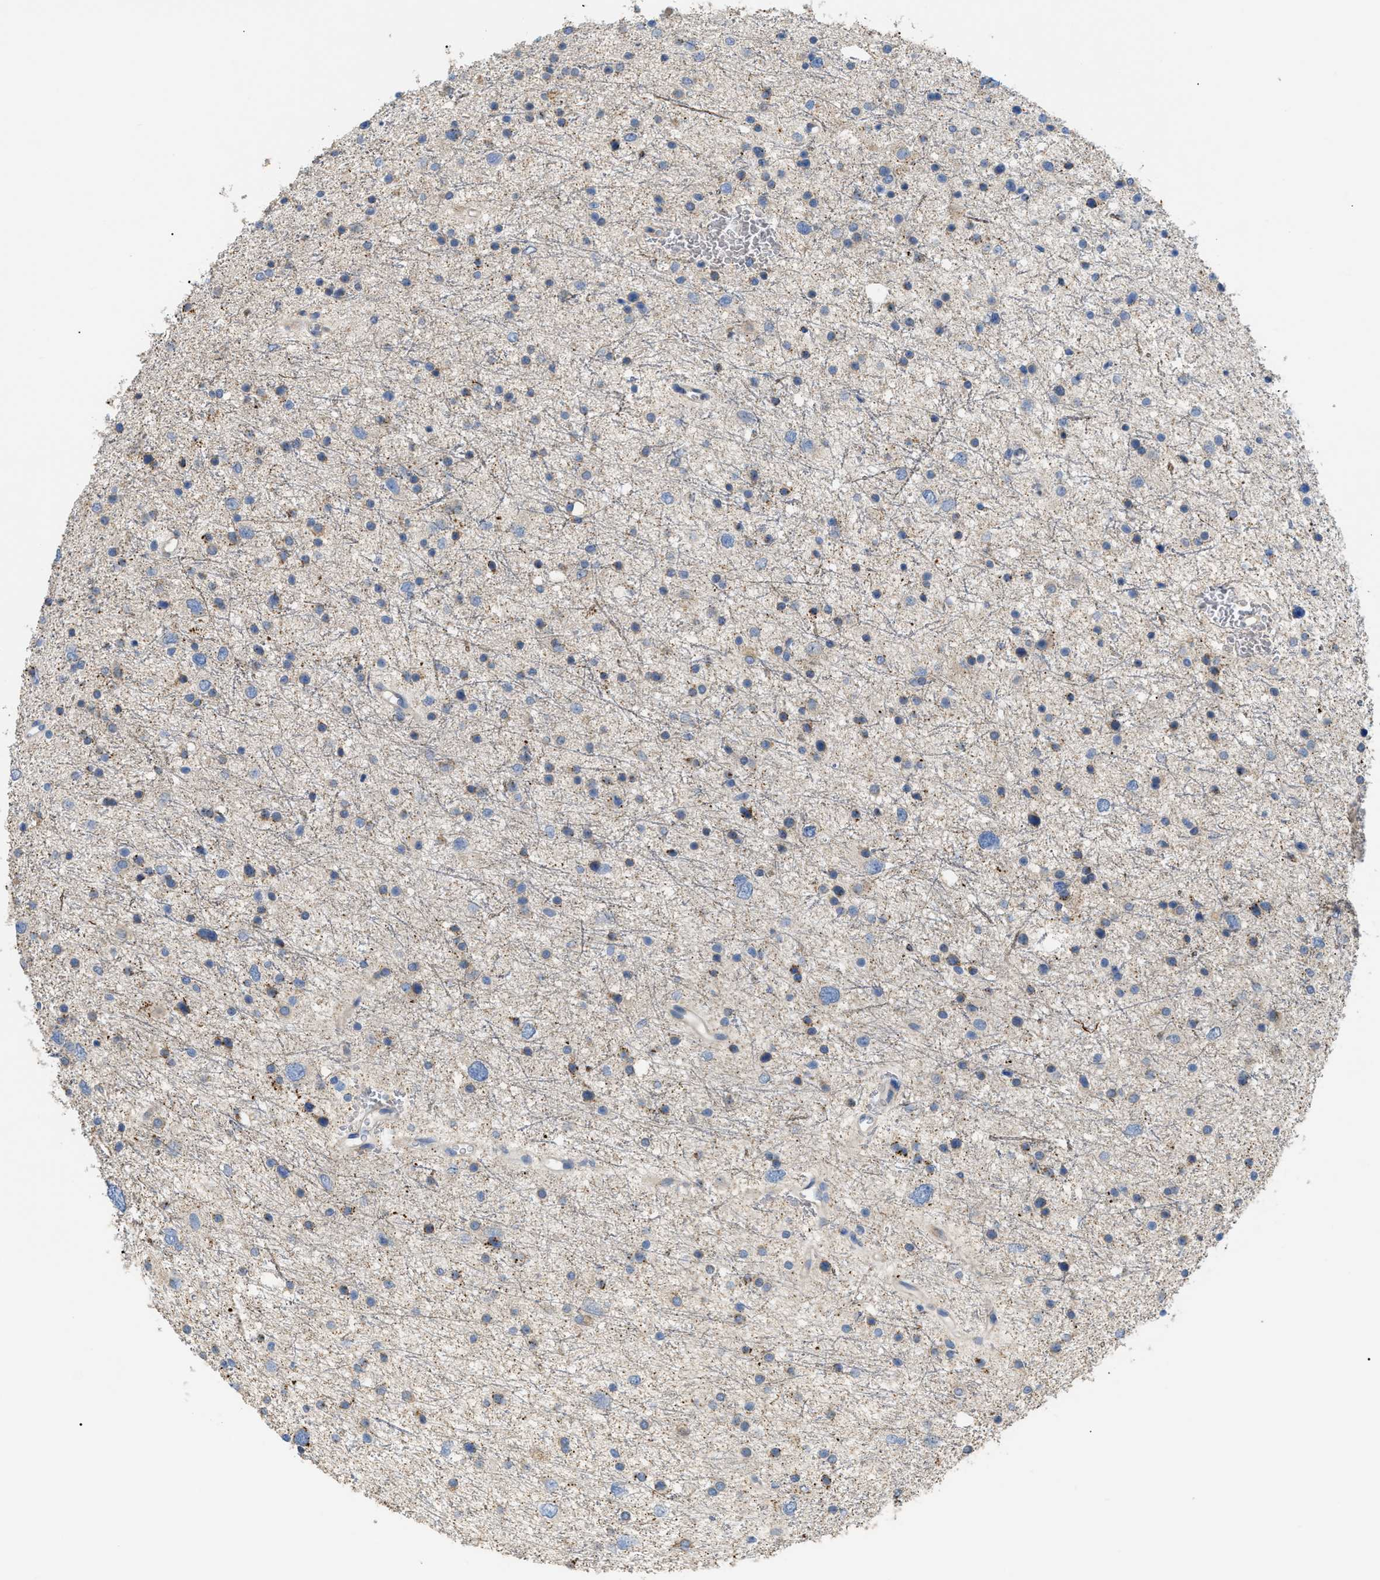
{"staining": {"intensity": "negative", "quantity": "none", "location": "none"}, "tissue": "glioma", "cell_type": "Tumor cells", "image_type": "cancer", "snomed": [{"axis": "morphology", "description": "Glioma, malignant, Low grade"}, {"axis": "topography", "description": "Brain"}], "caption": "Immunohistochemistry (IHC) of glioma demonstrates no expression in tumor cells.", "gene": "DHX58", "patient": {"sex": "female", "age": 37}}